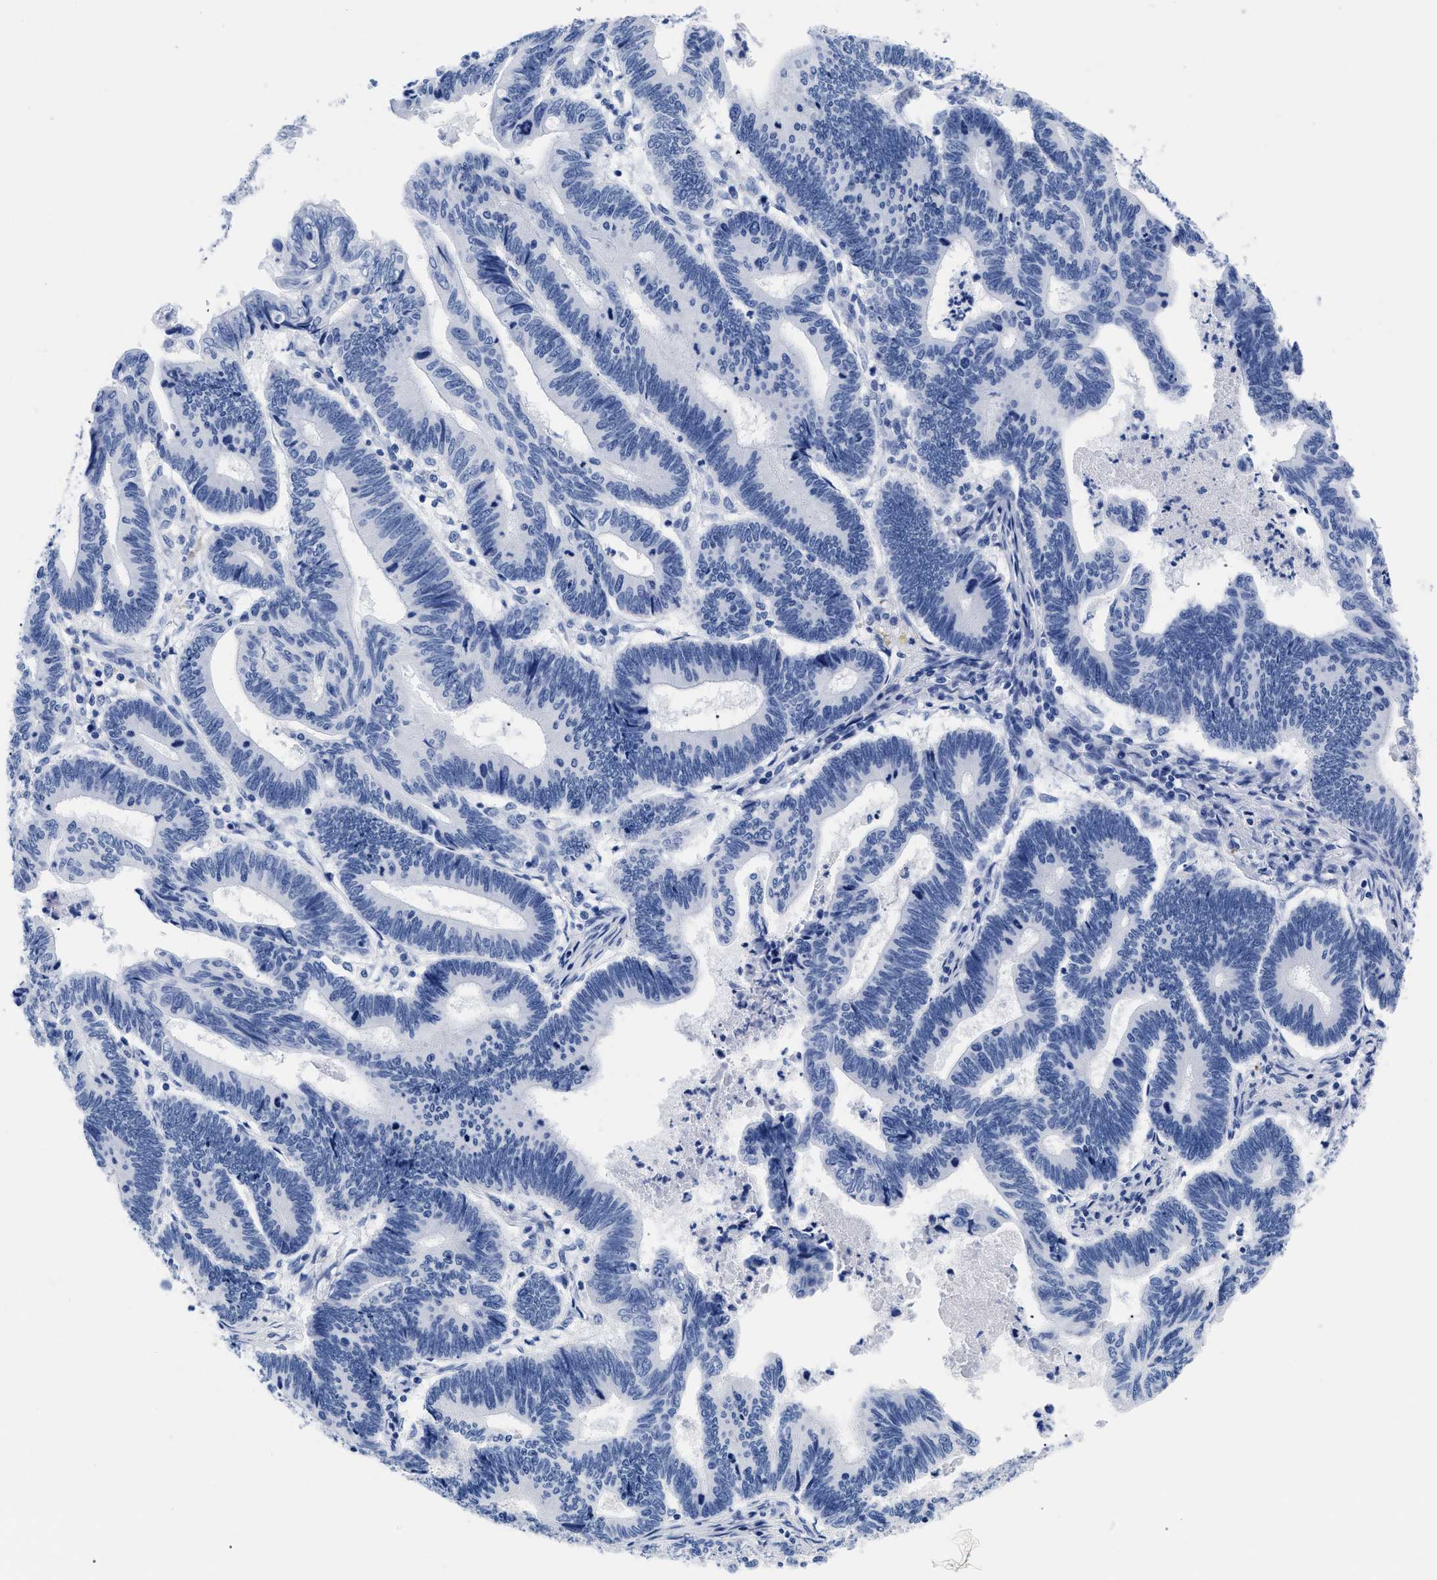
{"staining": {"intensity": "negative", "quantity": "none", "location": "none"}, "tissue": "pancreatic cancer", "cell_type": "Tumor cells", "image_type": "cancer", "snomed": [{"axis": "morphology", "description": "Adenocarcinoma, NOS"}, {"axis": "topography", "description": "Pancreas"}], "caption": "This photomicrograph is of pancreatic cancer stained with immunohistochemistry to label a protein in brown with the nuclei are counter-stained blue. There is no expression in tumor cells.", "gene": "TREML1", "patient": {"sex": "female", "age": 70}}